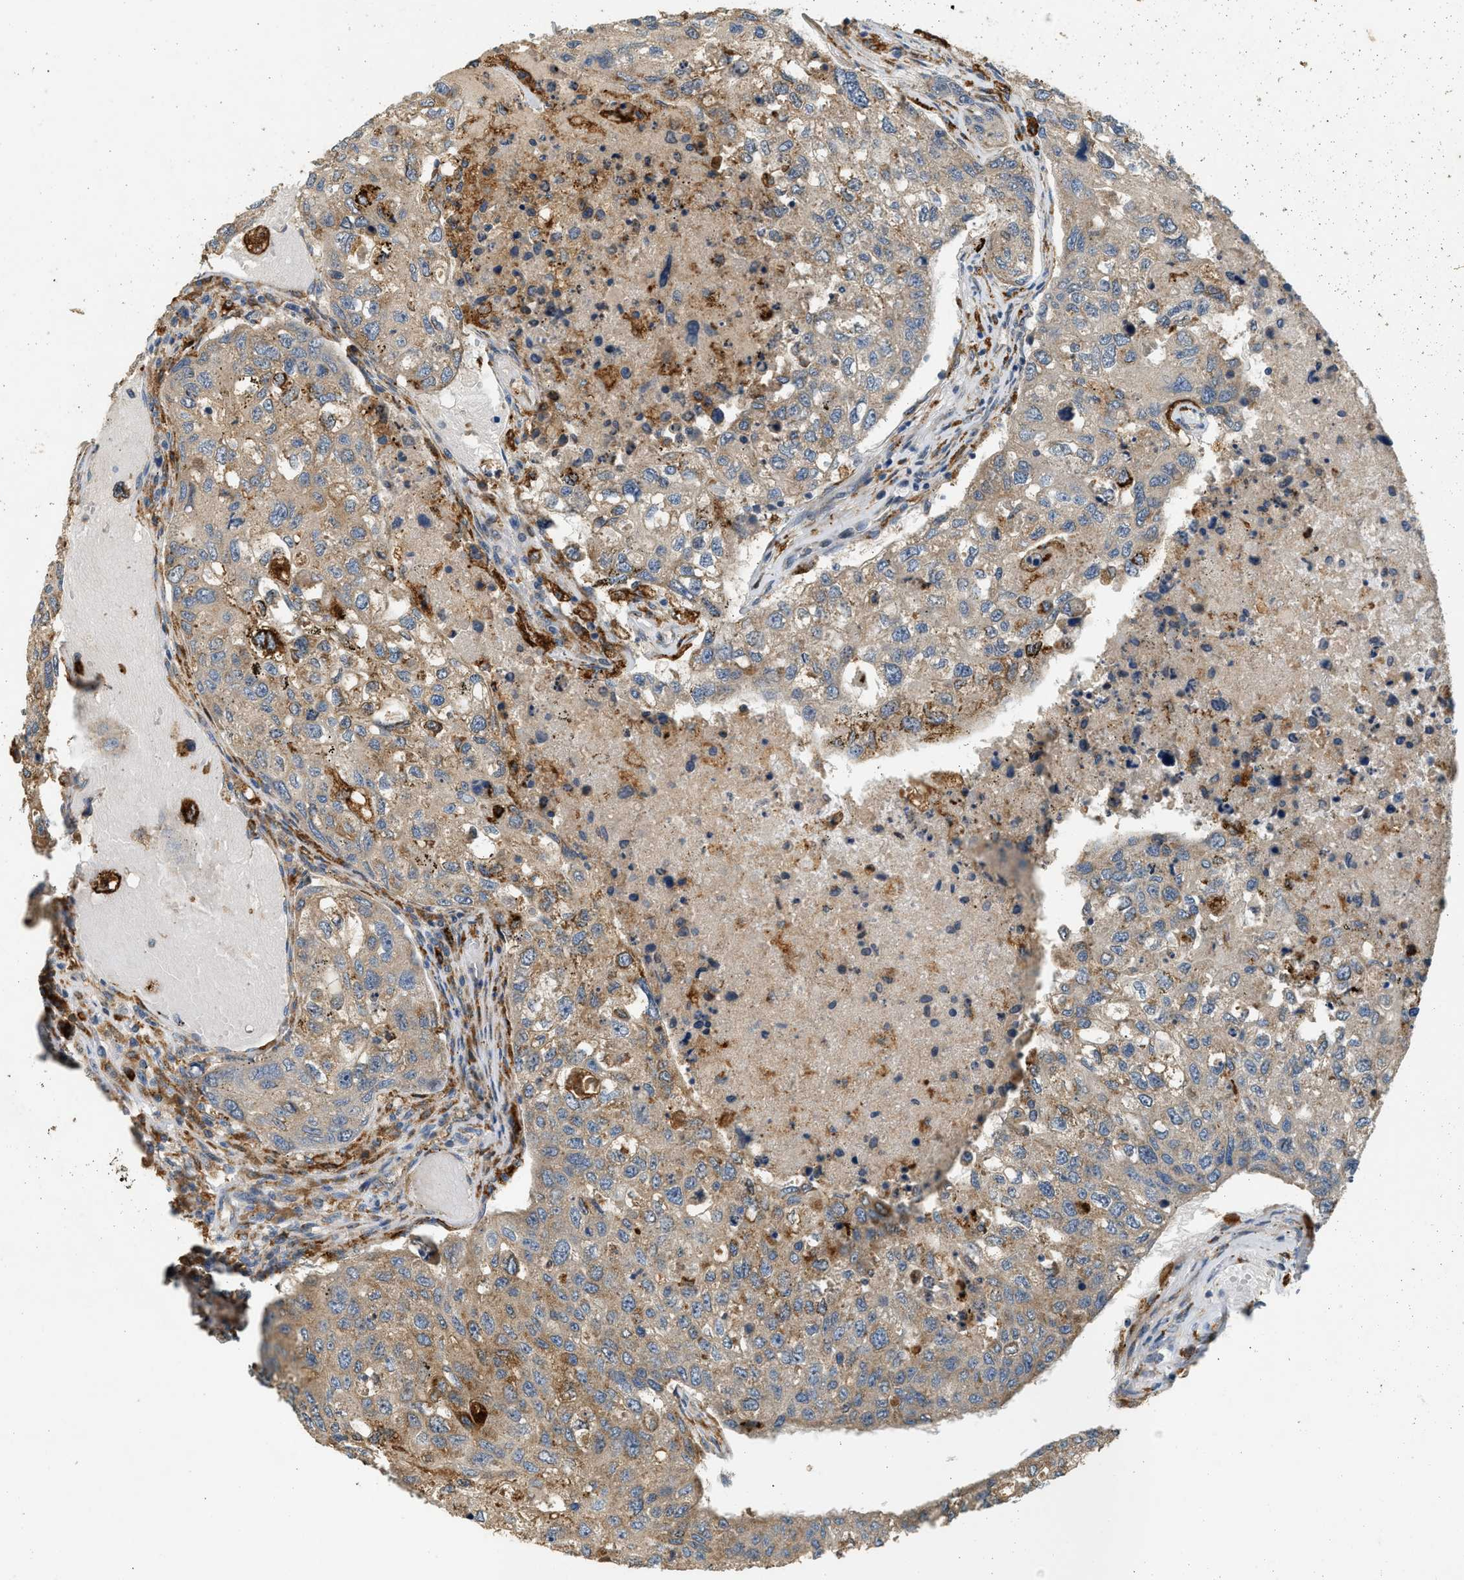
{"staining": {"intensity": "moderate", "quantity": ">75%", "location": "cytoplasmic/membranous"}, "tissue": "urothelial cancer", "cell_type": "Tumor cells", "image_type": "cancer", "snomed": [{"axis": "morphology", "description": "Urothelial carcinoma, High grade"}, {"axis": "topography", "description": "Lymph node"}, {"axis": "topography", "description": "Urinary bladder"}], "caption": "This histopathology image displays immunohistochemistry (IHC) staining of human high-grade urothelial carcinoma, with medium moderate cytoplasmic/membranous staining in approximately >75% of tumor cells.", "gene": "CTSB", "patient": {"sex": "male", "age": 51}}